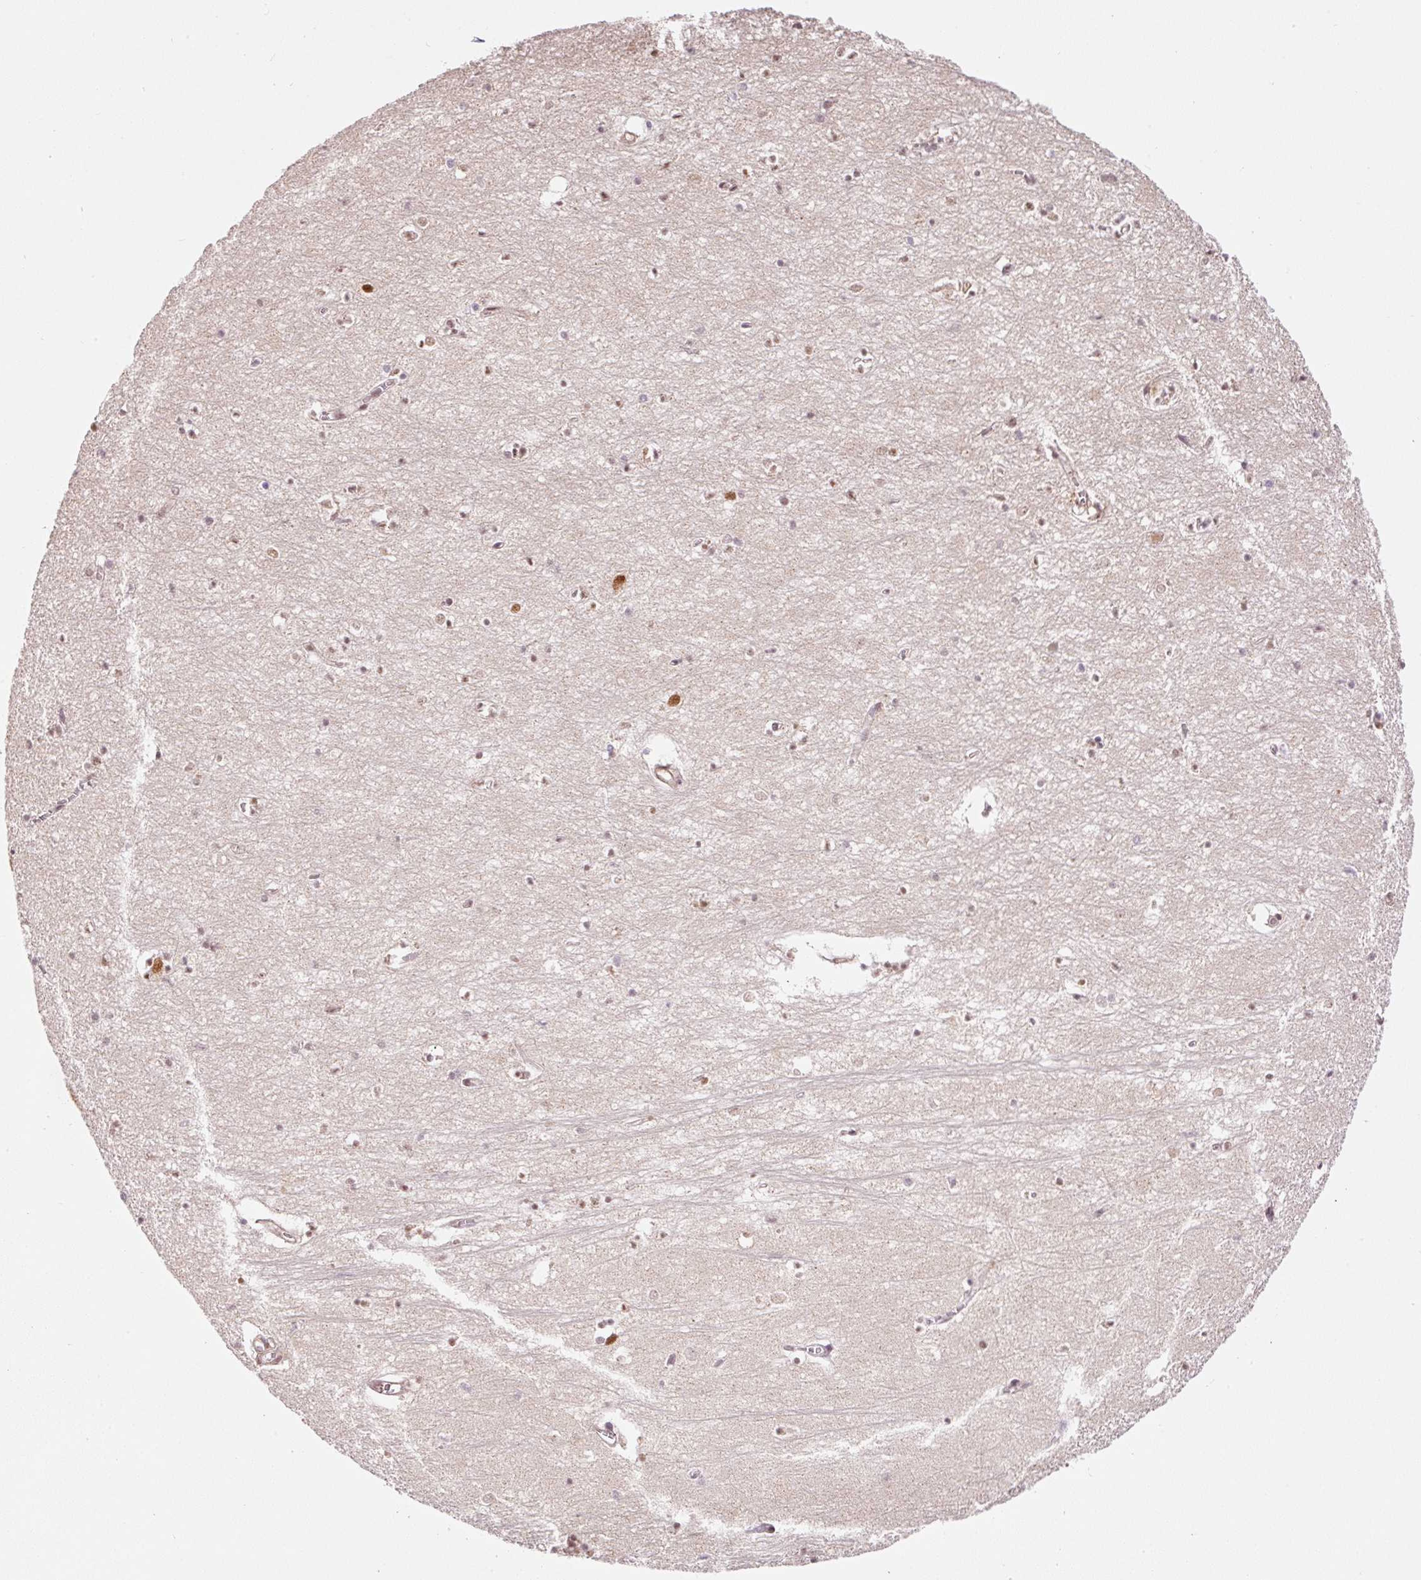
{"staining": {"intensity": "weak", "quantity": "<25%", "location": "nuclear"}, "tissue": "hippocampus", "cell_type": "Glial cells", "image_type": "normal", "snomed": [{"axis": "morphology", "description": "Normal tissue, NOS"}, {"axis": "topography", "description": "Hippocampus"}], "caption": "The immunohistochemistry (IHC) micrograph has no significant expression in glial cells of hippocampus. (DAB immunohistochemistry (IHC) visualized using brightfield microscopy, high magnification).", "gene": "HNRNPC", "patient": {"sex": "female", "age": 64}}